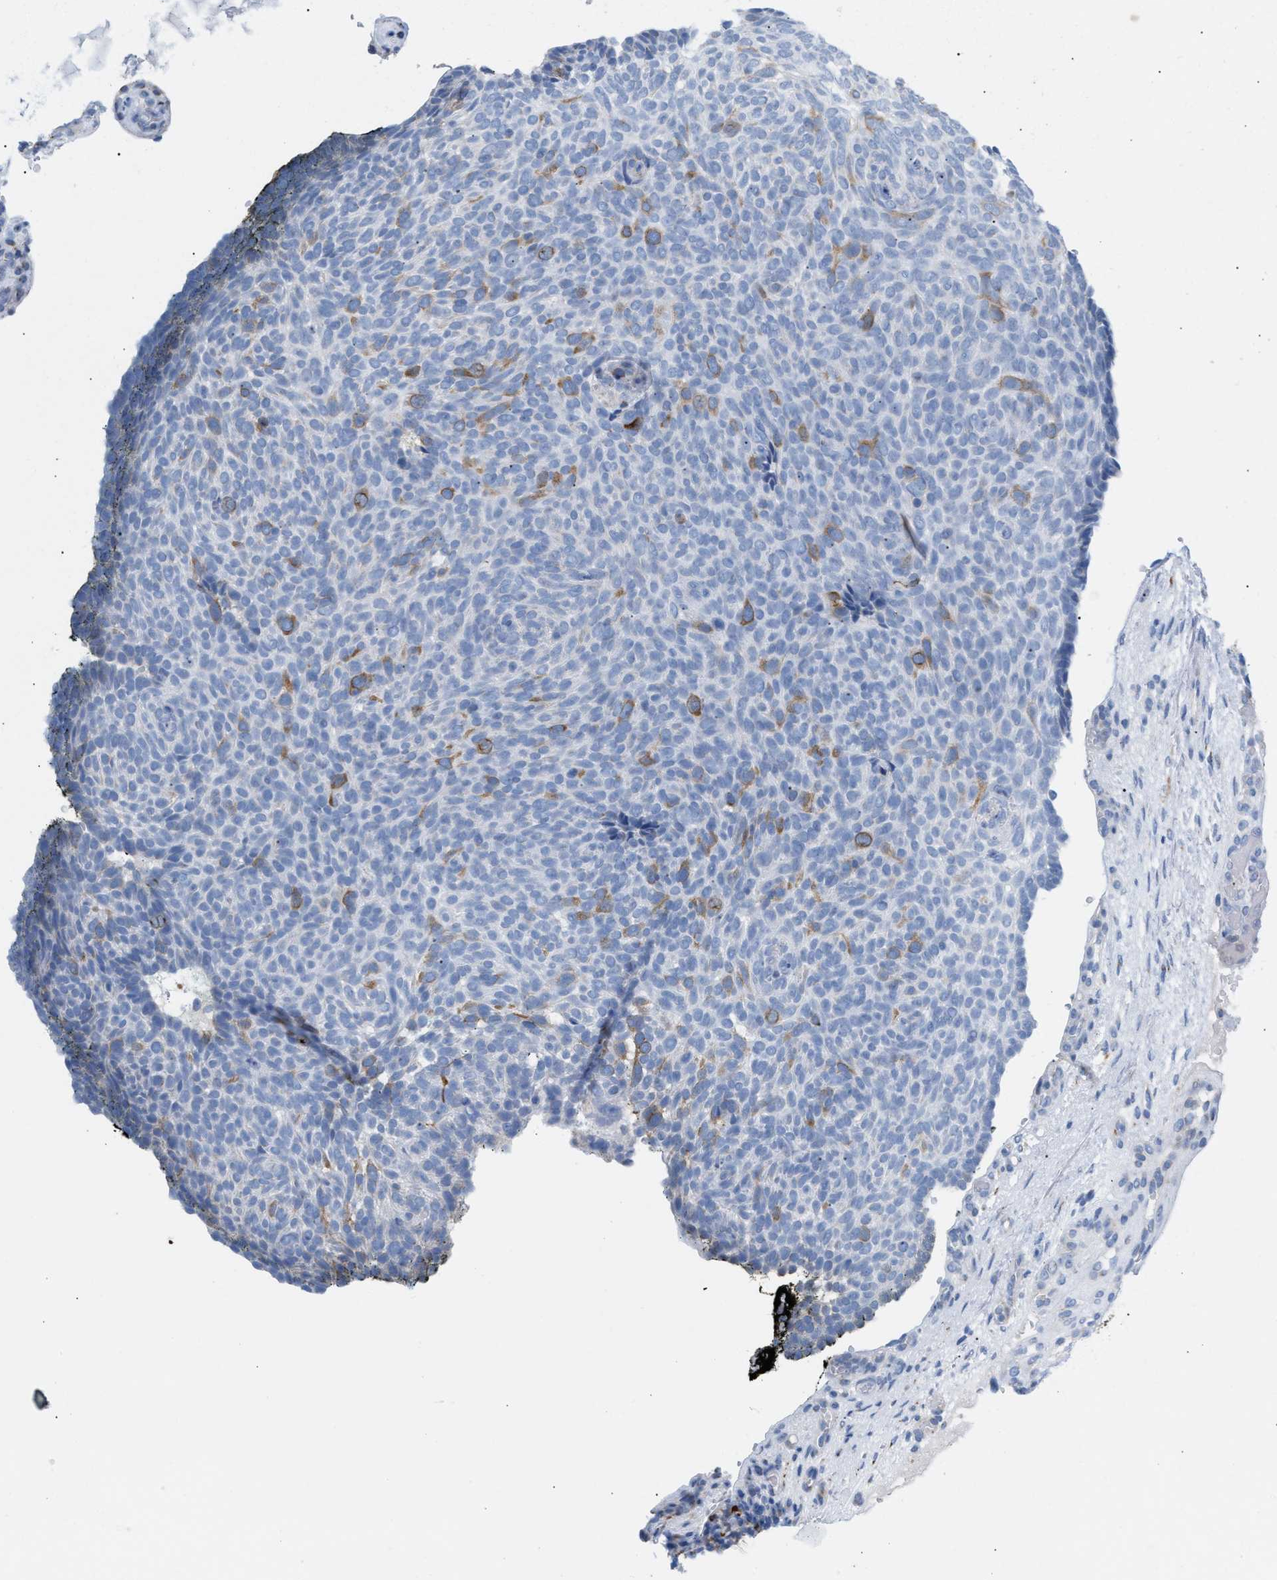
{"staining": {"intensity": "moderate", "quantity": "<25%", "location": "cytoplasmic/membranous"}, "tissue": "skin cancer", "cell_type": "Tumor cells", "image_type": "cancer", "snomed": [{"axis": "morphology", "description": "Basal cell carcinoma"}, {"axis": "topography", "description": "Skin"}], "caption": "Human skin cancer (basal cell carcinoma) stained with a brown dye exhibits moderate cytoplasmic/membranous positive expression in about <25% of tumor cells.", "gene": "TACC3", "patient": {"sex": "male", "age": 61}}